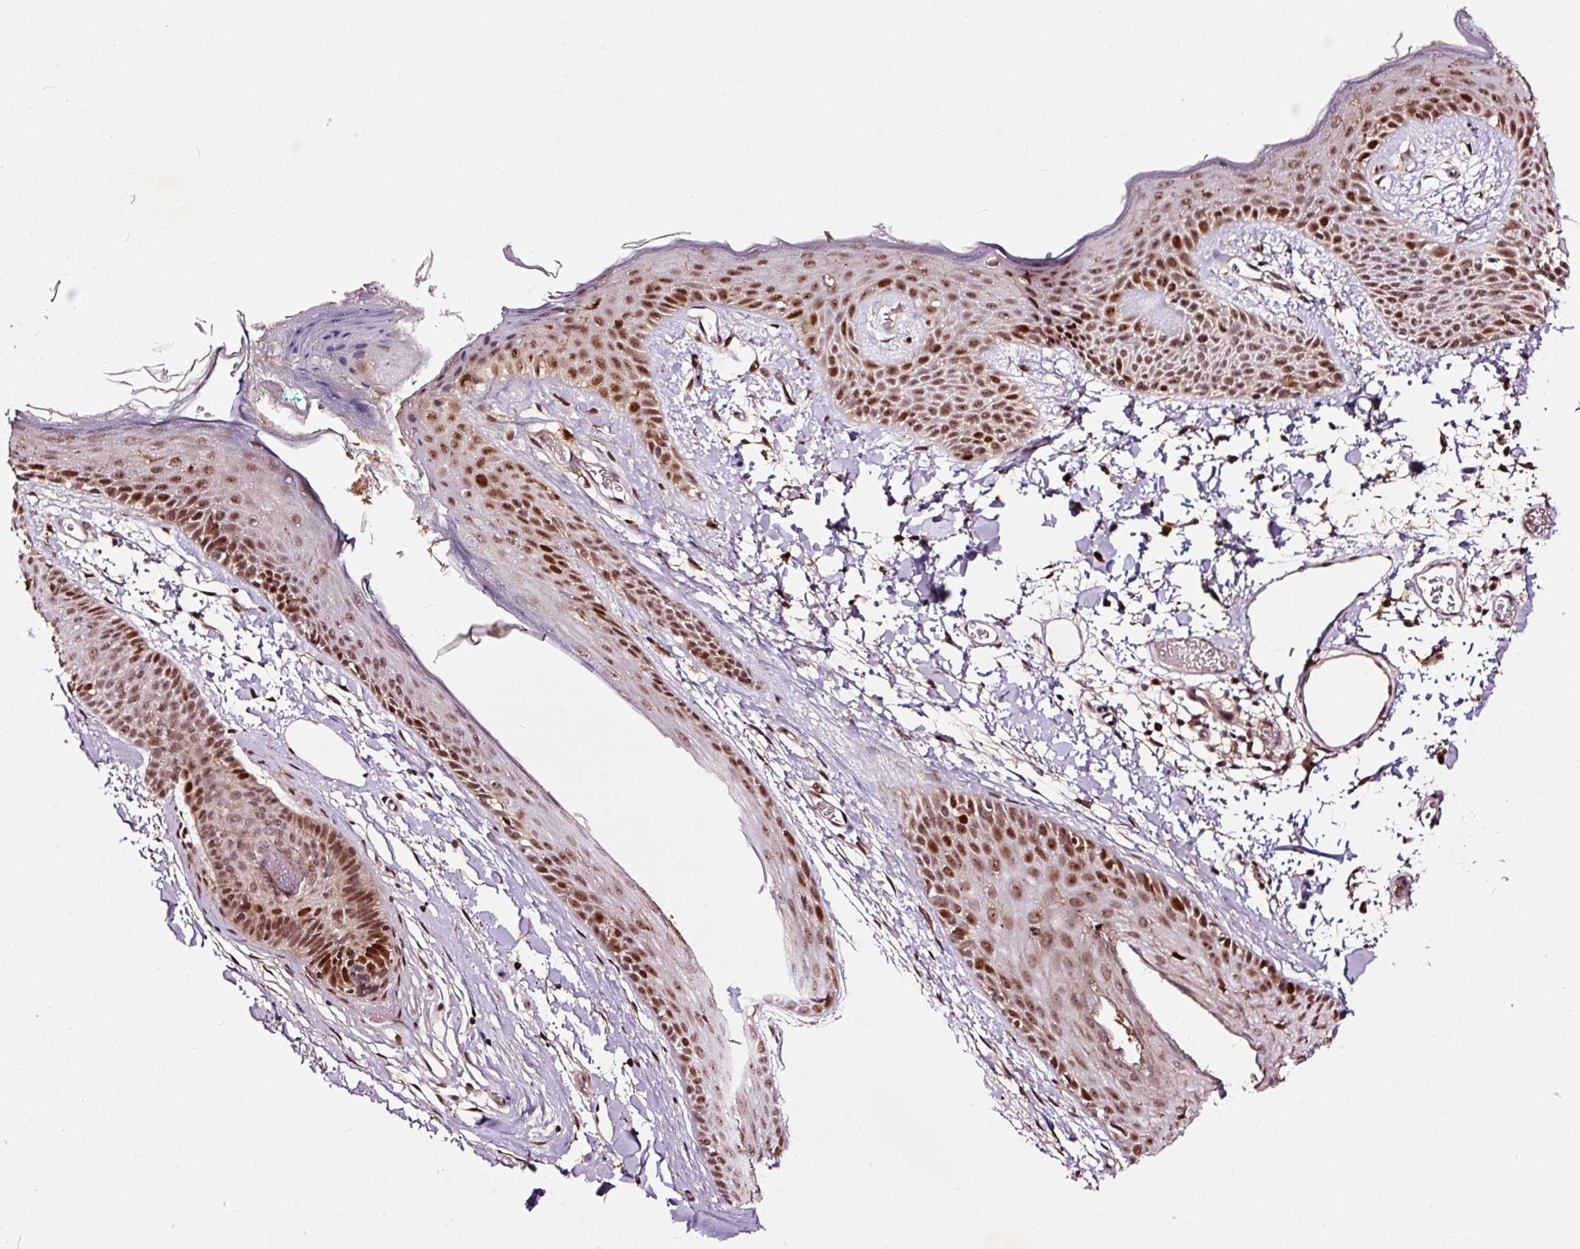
{"staining": {"intensity": "moderate", "quantity": ">75%", "location": "nuclear"}, "tissue": "skin", "cell_type": "Fibroblasts", "image_type": "normal", "snomed": [{"axis": "morphology", "description": "Normal tissue, NOS"}, {"axis": "topography", "description": "Skin"}], "caption": "Immunohistochemistry (IHC) (DAB) staining of normal human skin reveals moderate nuclear protein expression in about >75% of fibroblasts.", "gene": "RFC4", "patient": {"sex": "male", "age": 79}}